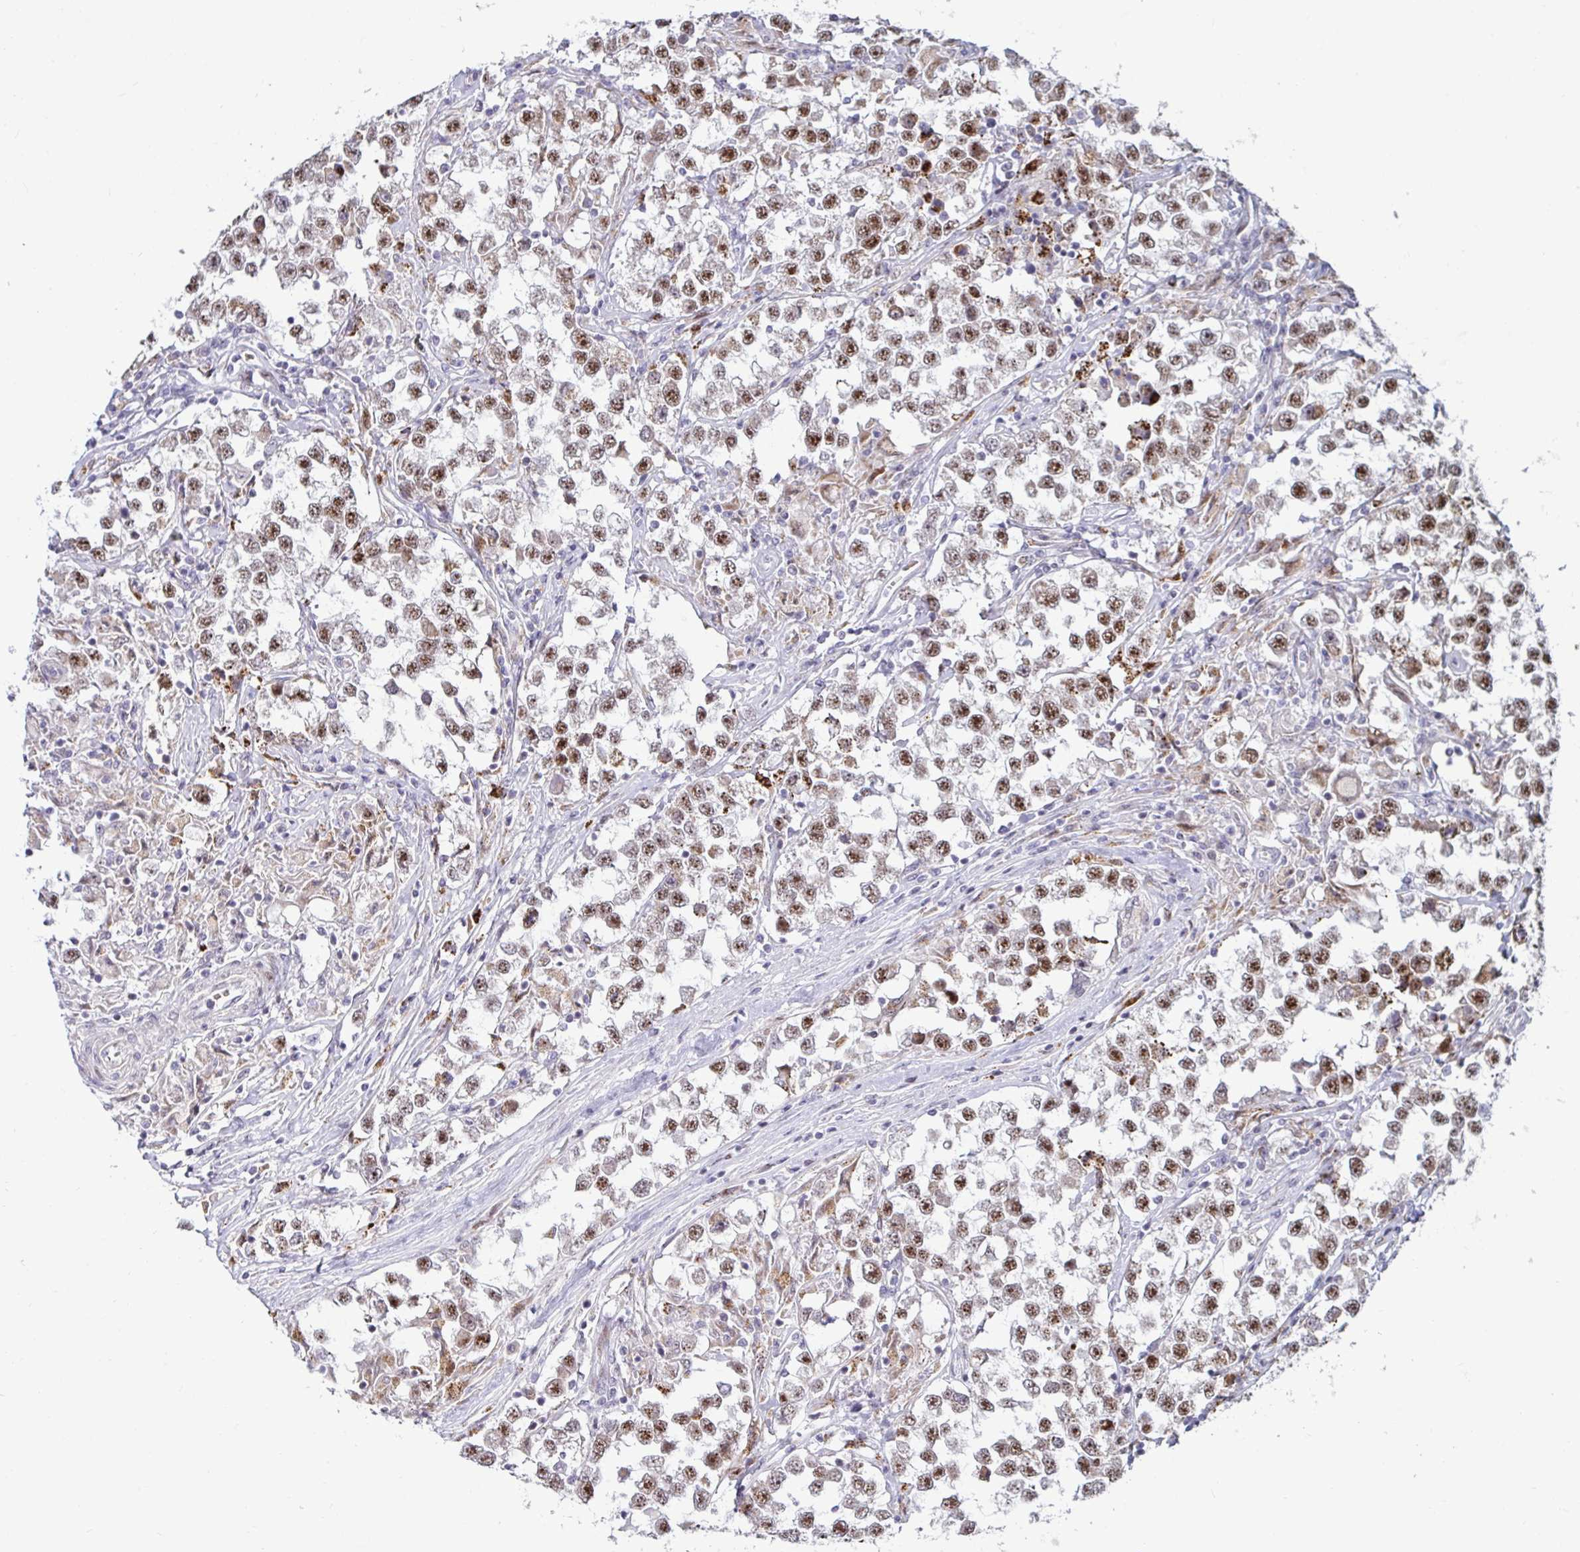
{"staining": {"intensity": "moderate", "quantity": ">75%", "location": "nuclear"}, "tissue": "testis cancer", "cell_type": "Tumor cells", "image_type": "cancer", "snomed": [{"axis": "morphology", "description": "Seminoma, NOS"}, {"axis": "topography", "description": "Testis"}], "caption": "Immunohistochemistry (IHC) (DAB (3,3'-diaminobenzidine)) staining of human testis seminoma displays moderate nuclear protein expression in about >75% of tumor cells.", "gene": "DZIP1", "patient": {"sex": "male", "age": 46}}